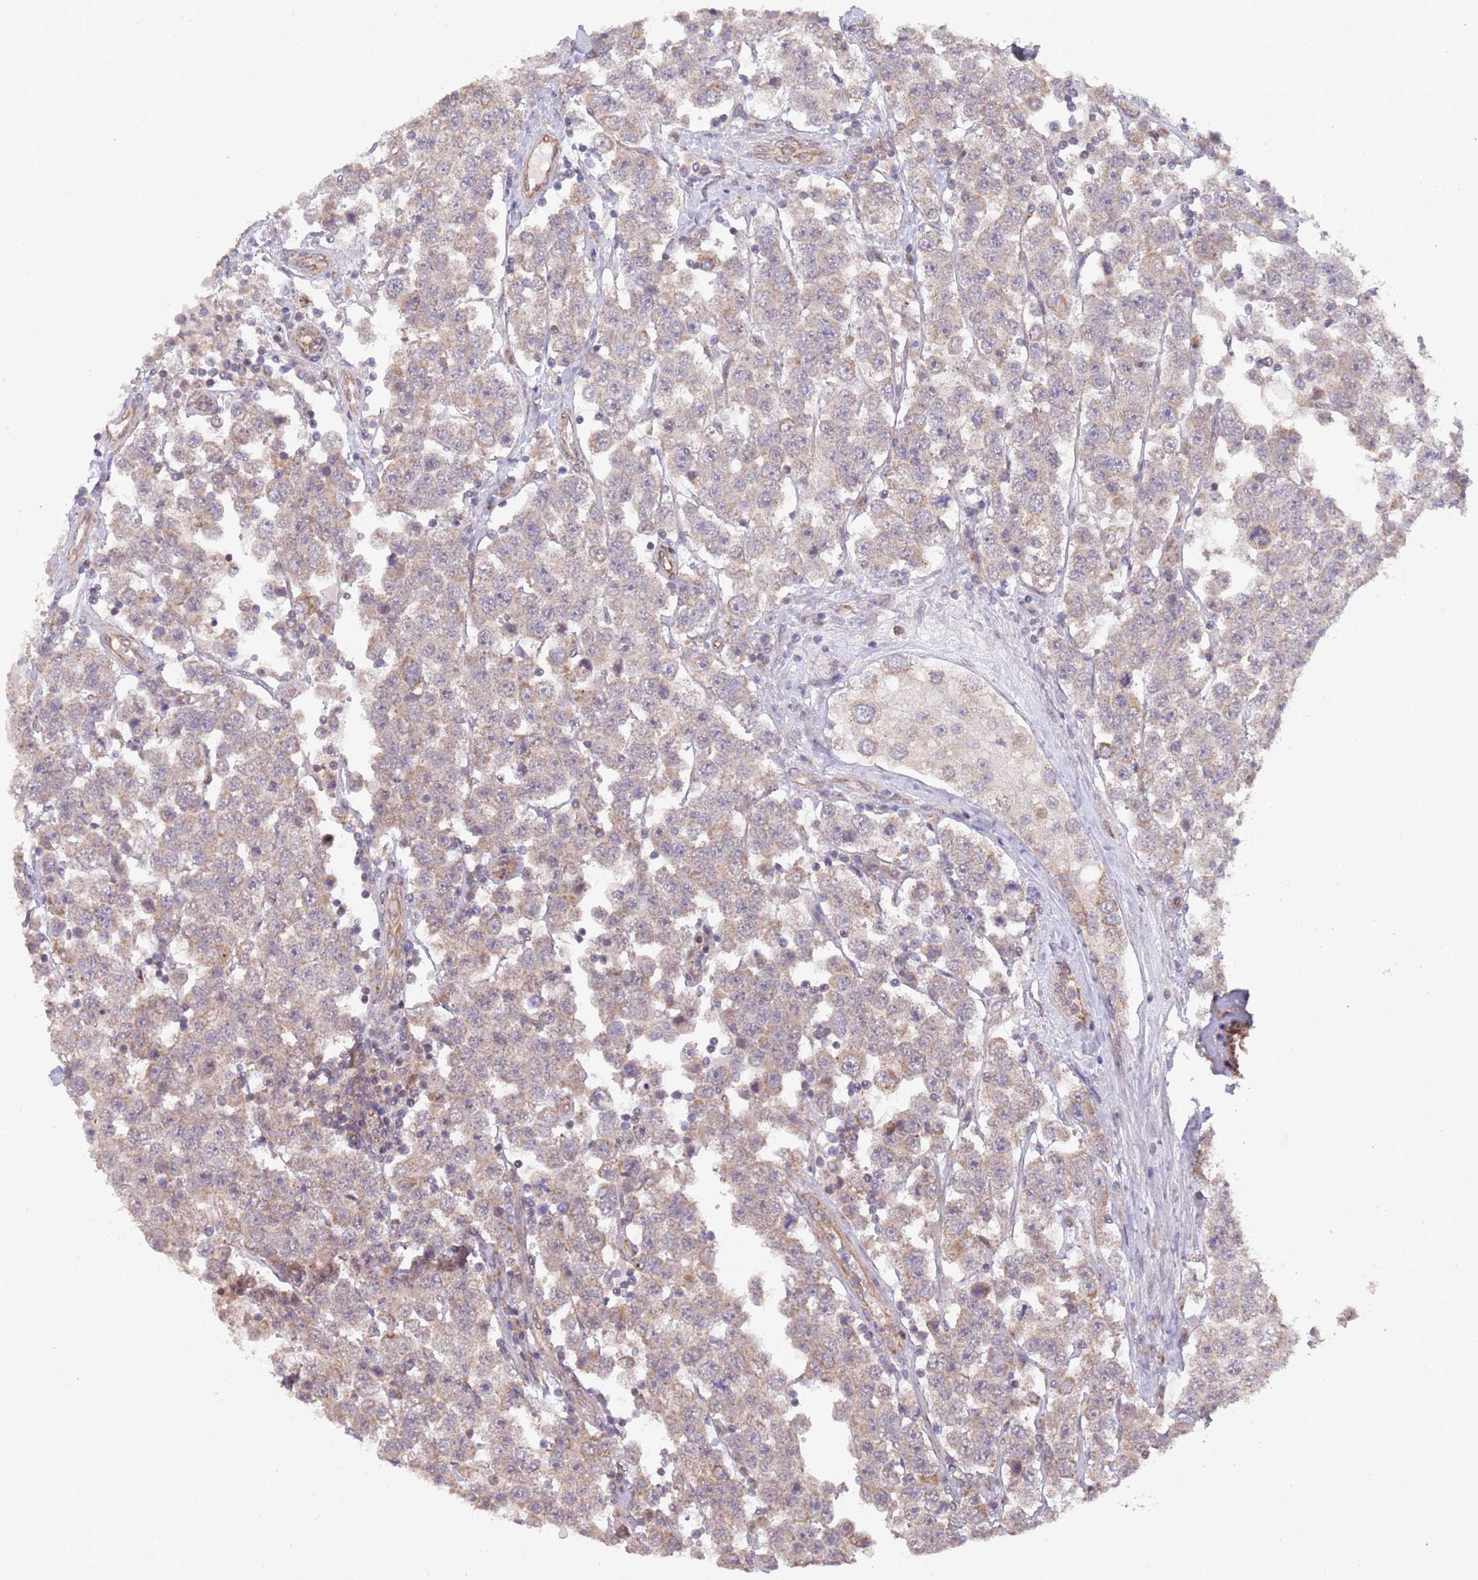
{"staining": {"intensity": "negative", "quantity": "none", "location": "none"}, "tissue": "testis cancer", "cell_type": "Tumor cells", "image_type": "cancer", "snomed": [{"axis": "morphology", "description": "Seminoma, NOS"}, {"axis": "topography", "description": "Testis"}], "caption": "This is a image of immunohistochemistry (IHC) staining of testis cancer, which shows no positivity in tumor cells.", "gene": "CHD9", "patient": {"sex": "male", "age": 28}}